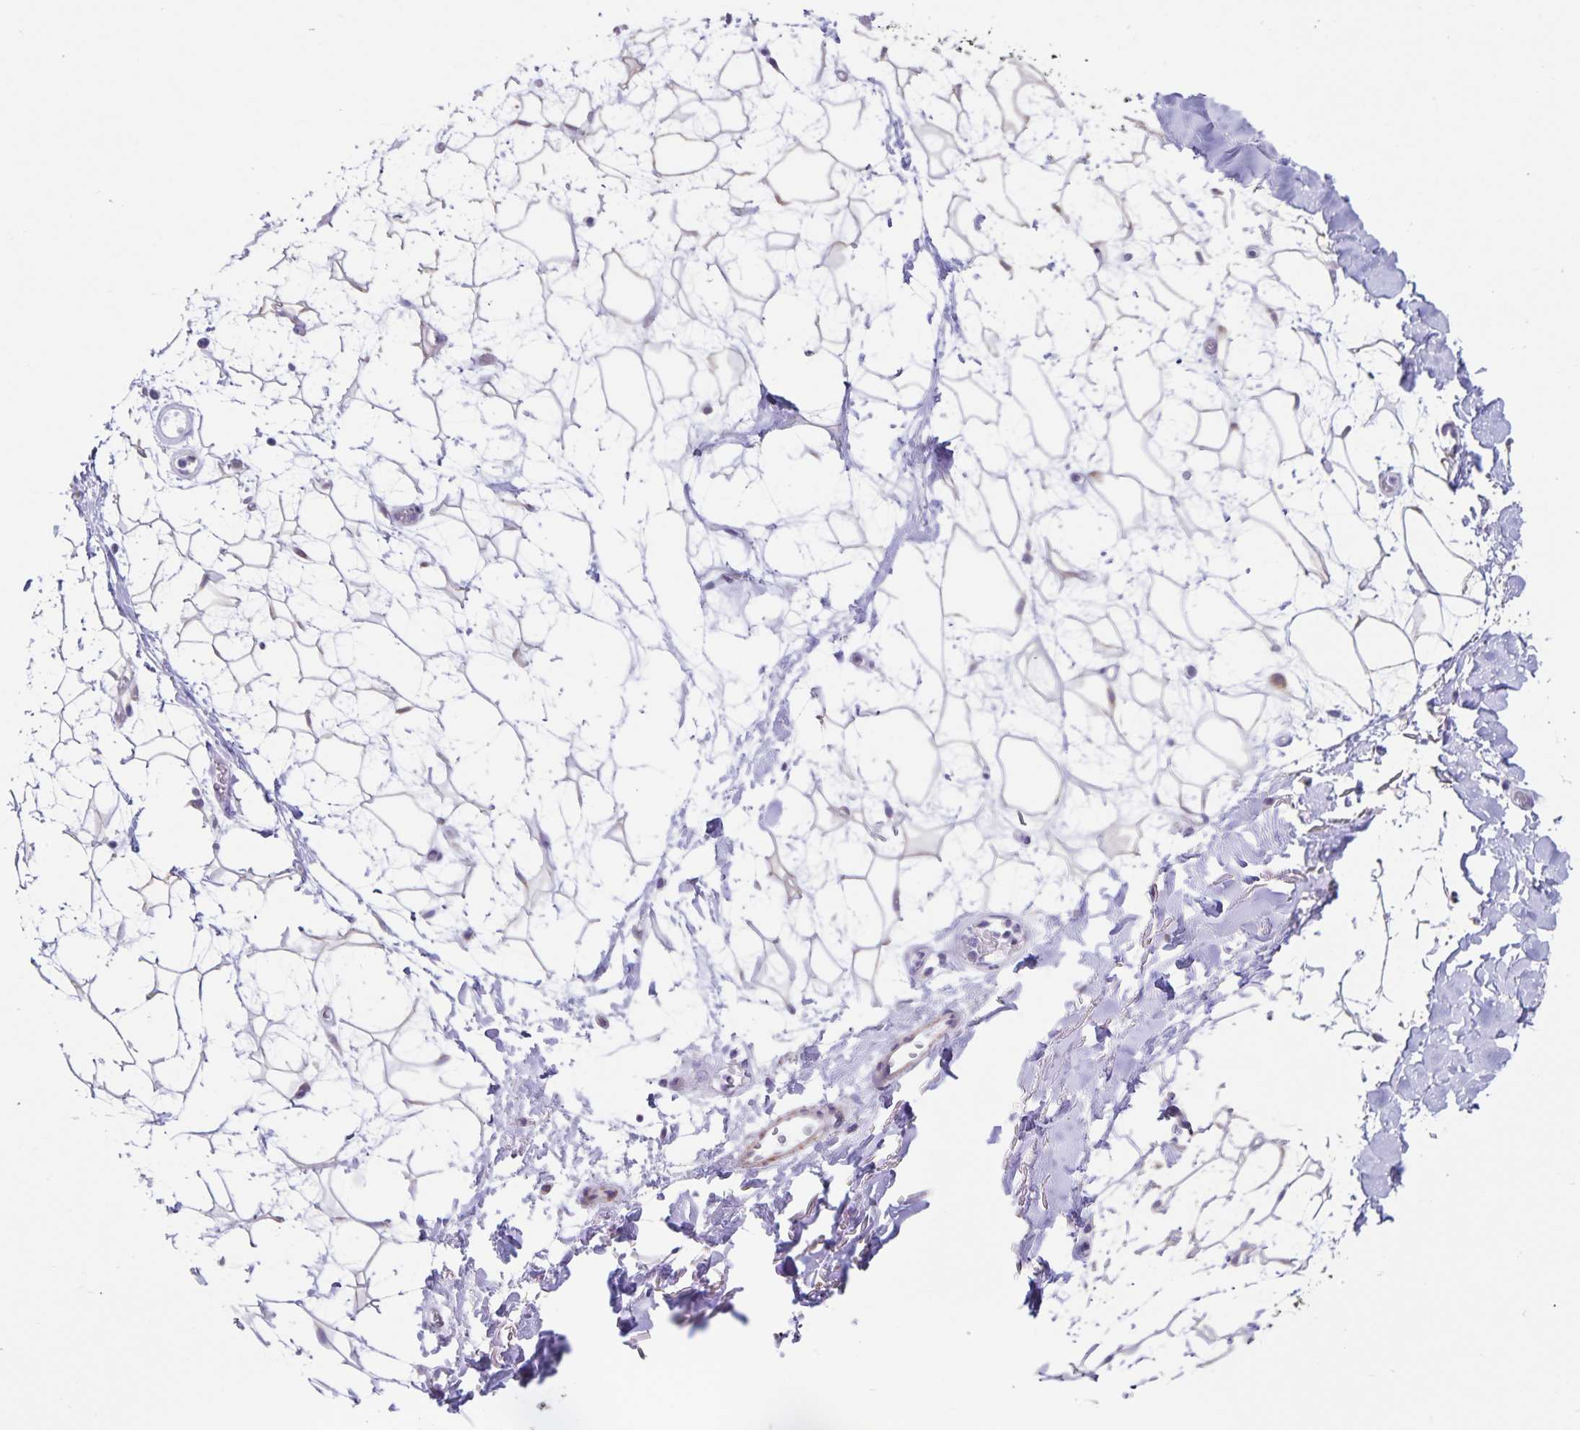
{"staining": {"intensity": "negative", "quantity": "none", "location": "none"}, "tissue": "adipose tissue", "cell_type": "Adipocytes", "image_type": "normal", "snomed": [{"axis": "morphology", "description": "Normal tissue, NOS"}, {"axis": "topography", "description": "Anal"}, {"axis": "topography", "description": "Peripheral nerve tissue"}], "caption": "This is a histopathology image of IHC staining of unremarkable adipose tissue, which shows no expression in adipocytes. (DAB IHC with hematoxylin counter stain).", "gene": "SYNM", "patient": {"sex": "male", "age": 78}}